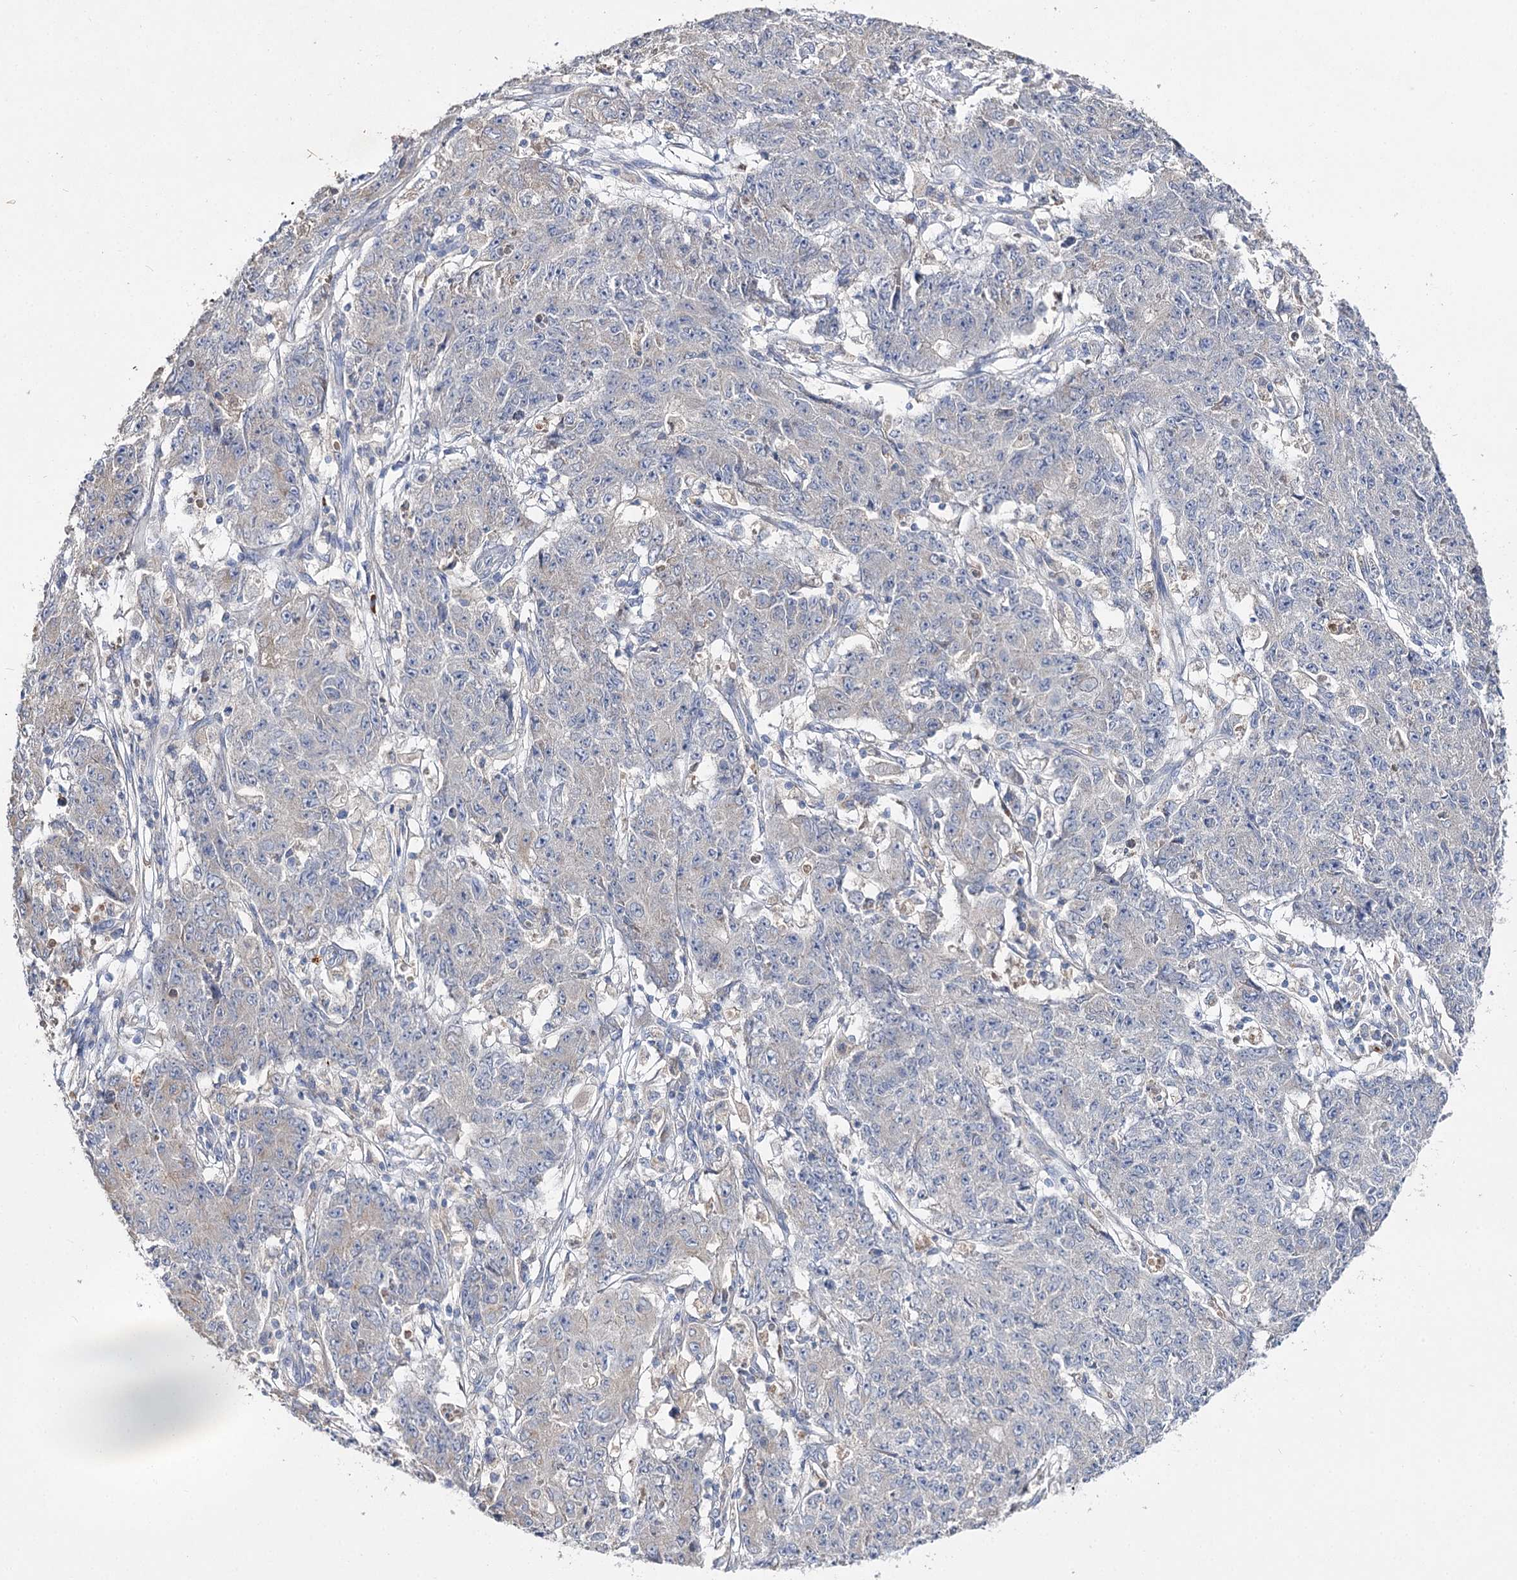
{"staining": {"intensity": "negative", "quantity": "none", "location": "none"}, "tissue": "ovarian cancer", "cell_type": "Tumor cells", "image_type": "cancer", "snomed": [{"axis": "morphology", "description": "Carcinoma, endometroid"}, {"axis": "topography", "description": "Ovary"}], "caption": "IHC histopathology image of neoplastic tissue: ovarian endometroid carcinoma stained with DAB (3,3'-diaminobenzidine) shows no significant protein positivity in tumor cells. Nuclei are stained in blue.", "gene": "IL1RAP", "patient": {"sex": "female", "age": 42}}